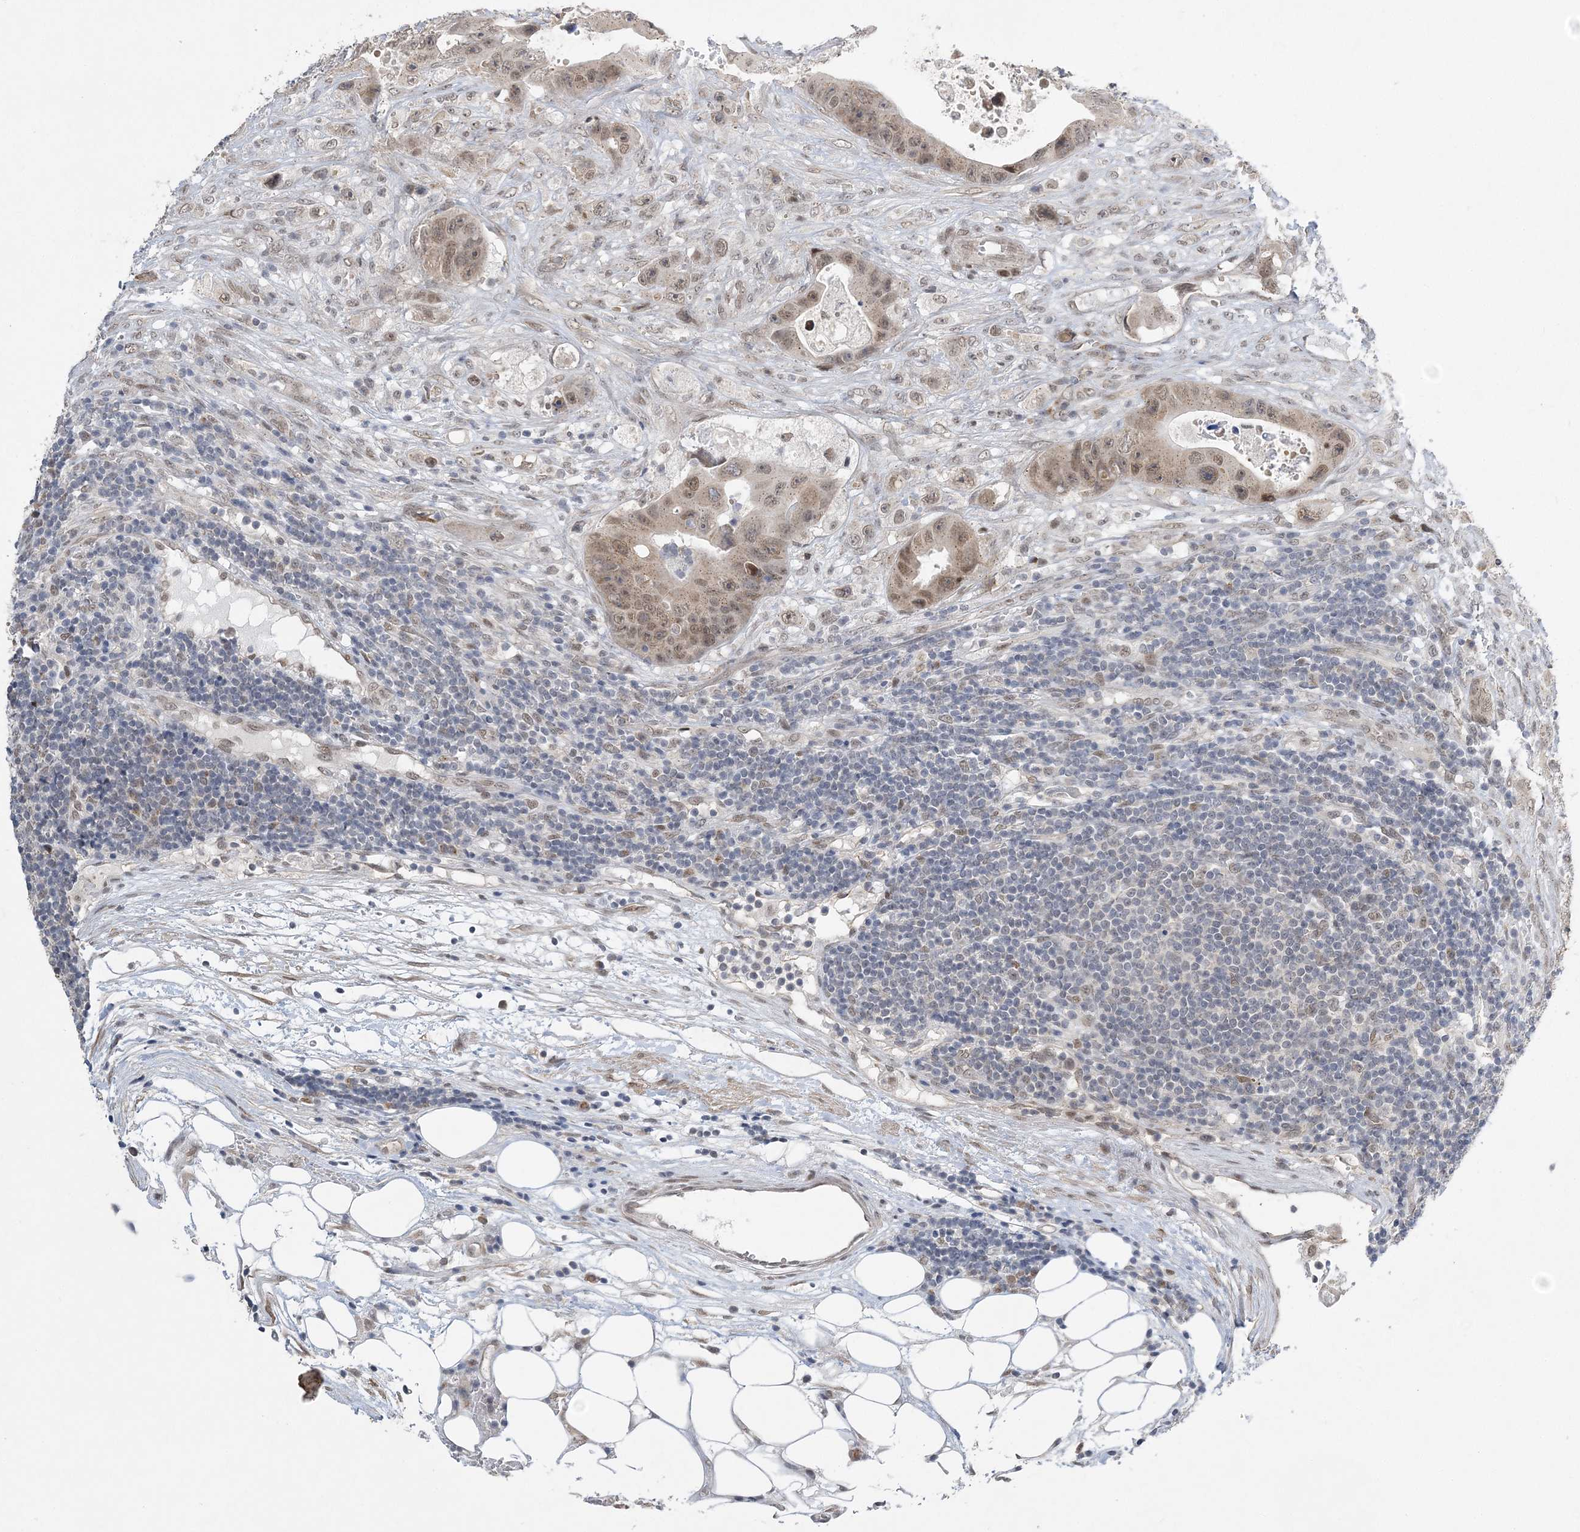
{"staining": {"intensity": "moderate", "quantity": ">75%", "location": "nuclear"}, "tissue": "colorectal cancer", "cell_type": "Tumor cells", "image_type": "cancer", "snomed": [{"axis": "morphology", "description": "Adenocarcinoma, NOS"}, {"axis": "topography", "description": "Colon"}], "caption": "Colorectal cancer stained with a brown dye demonstrates moderate nuclear positive staining in about >75% of tumor cells.", "gene": "WAC", "patient": {"sex": "female", "age": 46}}